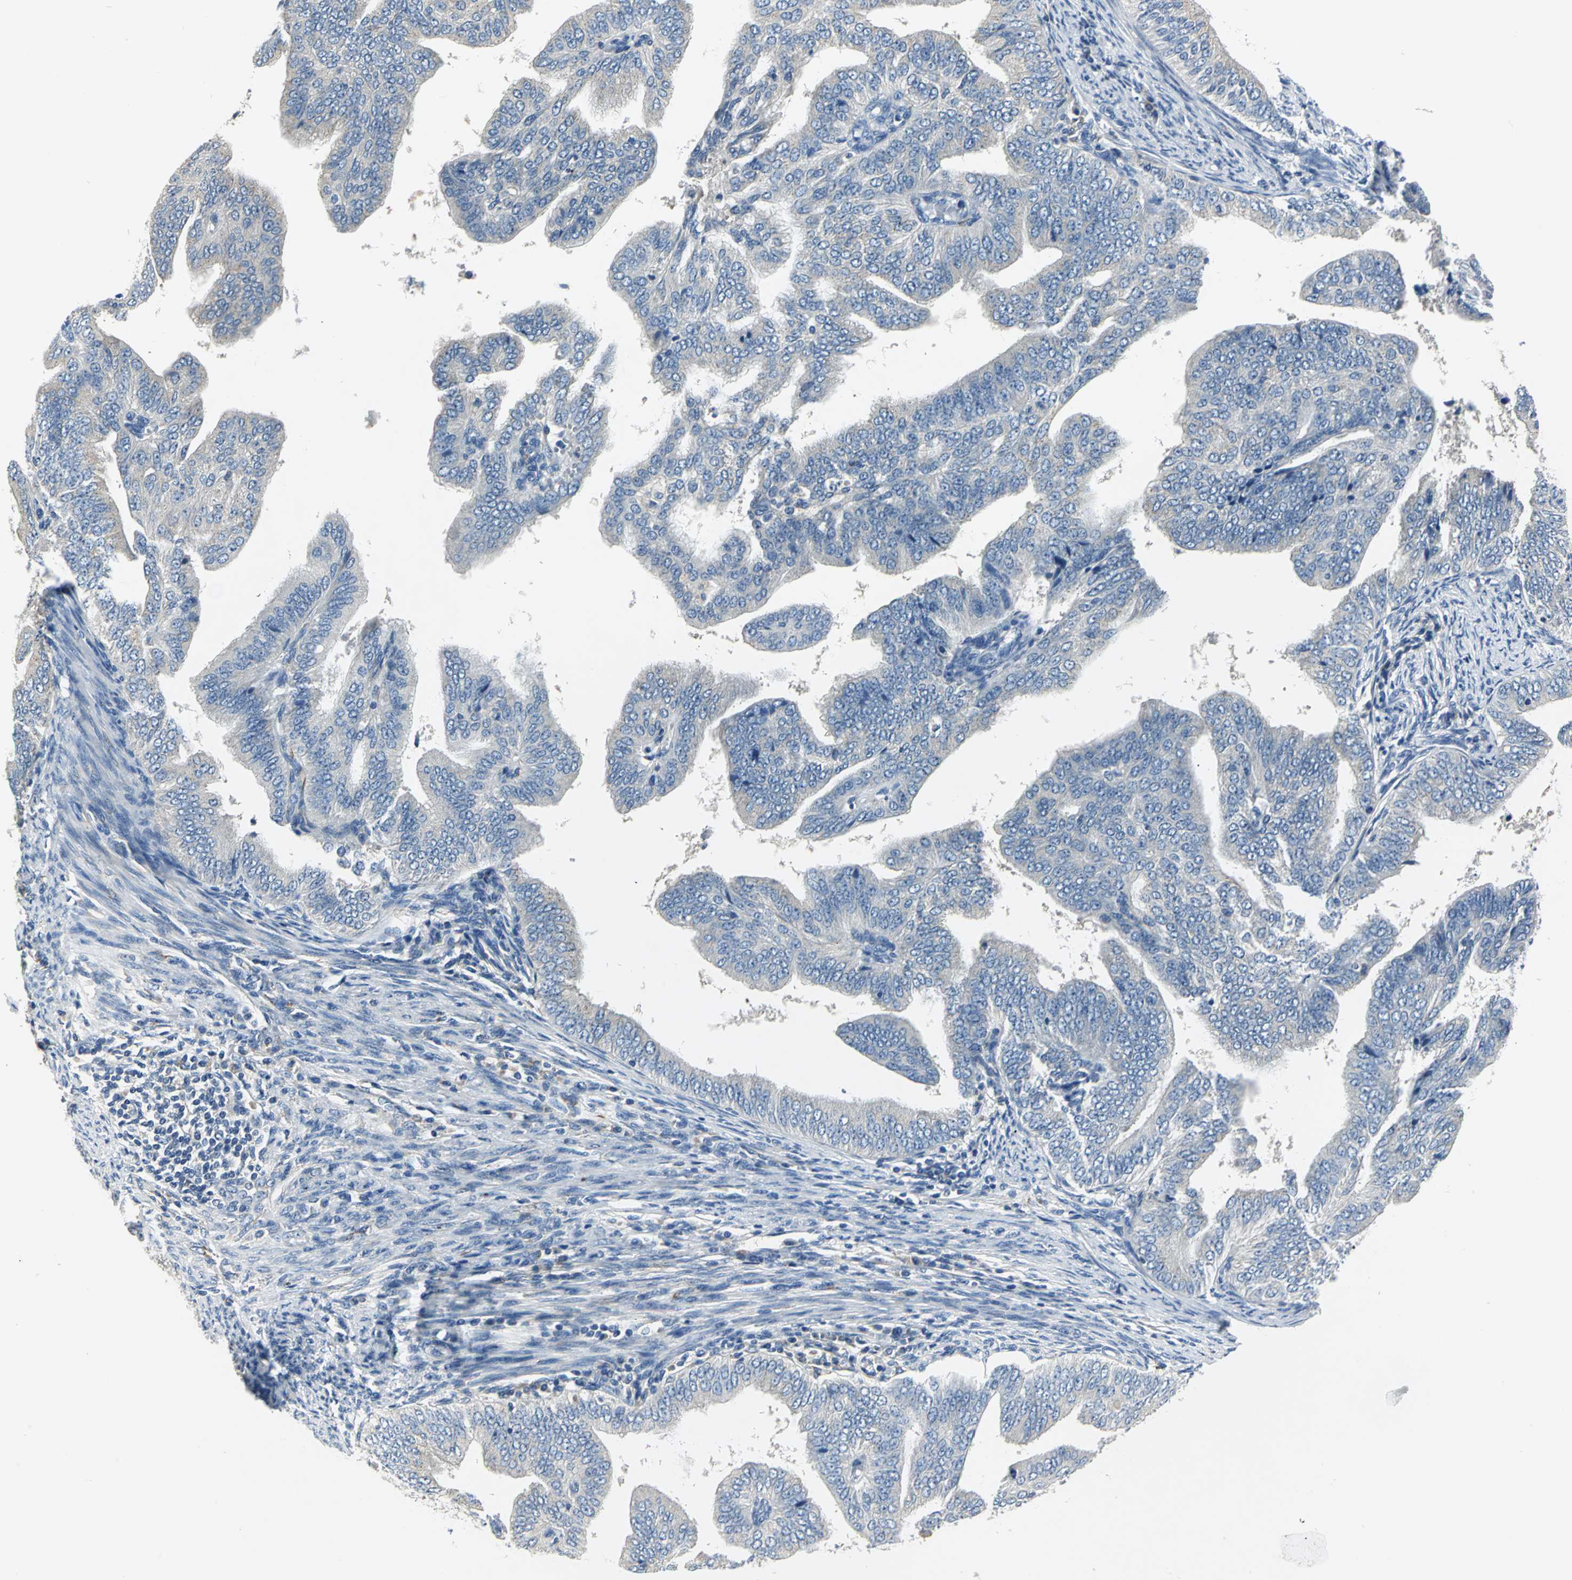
{"staining": {"intensity": "weak", "quantity": "<25%", "location": "cytoplasmic/membranous"}, "tissue": "endometrial cancer", "cell_type": "Tumor cells", "image_type": "cancer", "snomed": [{"axis": "morphology", "description": "Adenocarcinoma, NOS"}, {"axis": "topography", "description": "Endometrium"}], "caption": "A micrograph of endometrial cancer (adenocarcinoma) stained for a protein shows no brown staining in tumor cells. Nuclei are stained in blue.", "gene": "B3GNT2", "patient": {"sex": "female", "age": 58}}